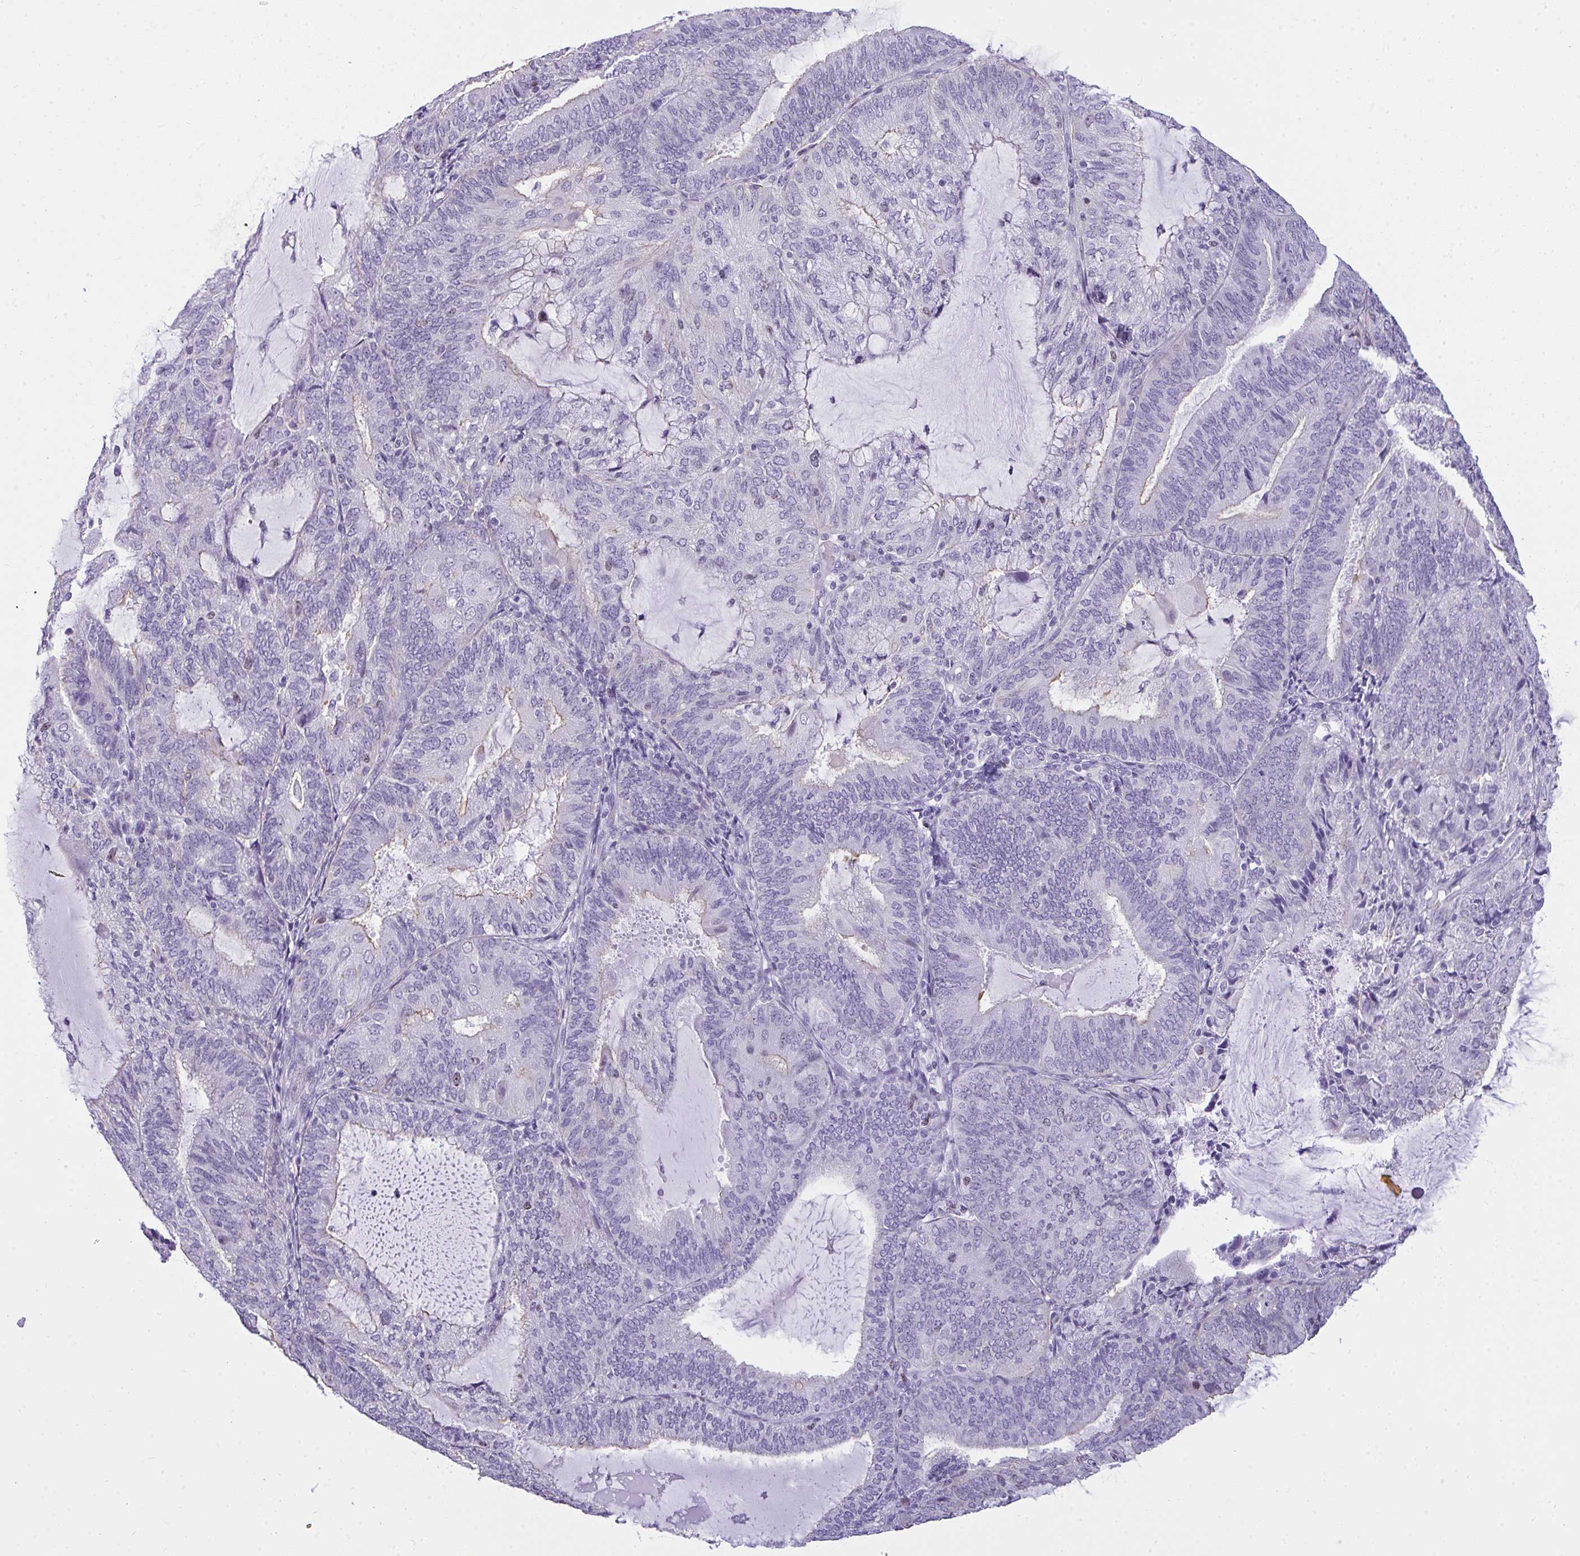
{"staining": {"intensity": "negative", "quantity": "none", "location": "none"}, "tissue": "endometrial cancer", "cell_type": "Tumor cells", "image_type": "cancer", "snomed": [{"axis": "morphology", "description": "Adenocarcinoma, NOS"}, {"axis": "topography", "description": "Endometrium"}], "caption": "The micrograph shows no significant positivity in tumor cells of endometrial cancer (adenocarcinoma).", "gene": "SUZ12", "patient": {"sex": "female", "age": 81}}